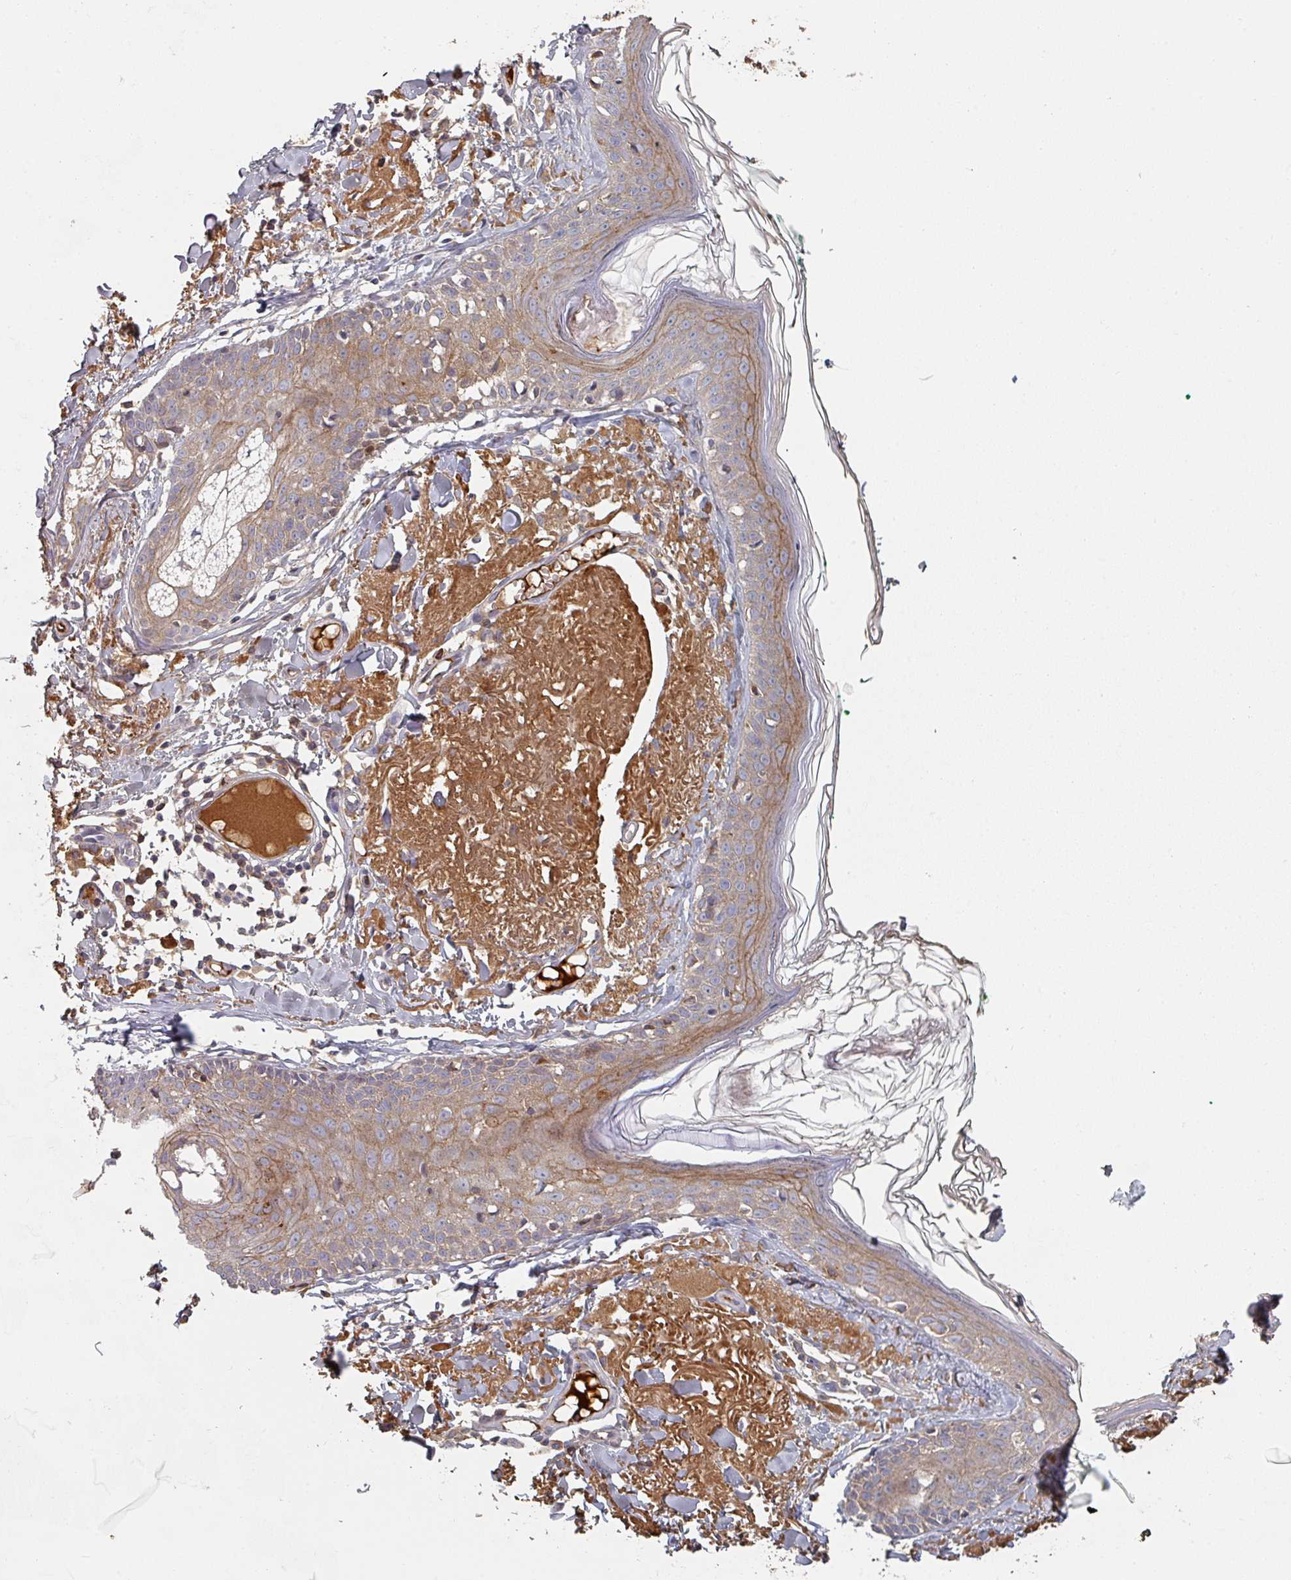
{"staining": {"intensity": "negative", "quantity": "none", "location": "none"}, "tissue": "skin", "cell_type": "Fibroblasts", "image_type": "normal", "snomed": [{"axis": "morphology", "description": "Normal tissue, NOS"}, {"axis": "morphology", "description": "Malignant melanoma, NOS"}, {"axis": "topography", "description": "Skin"}], "caption": "DAB (3,3'-diaminobenzidine) immunohistochemical staining of benign skin demonstrates no significant expression in fibroblasts.", "gene": "ENSG00000249773", "patient": {"sex": "male", "age": 80}}